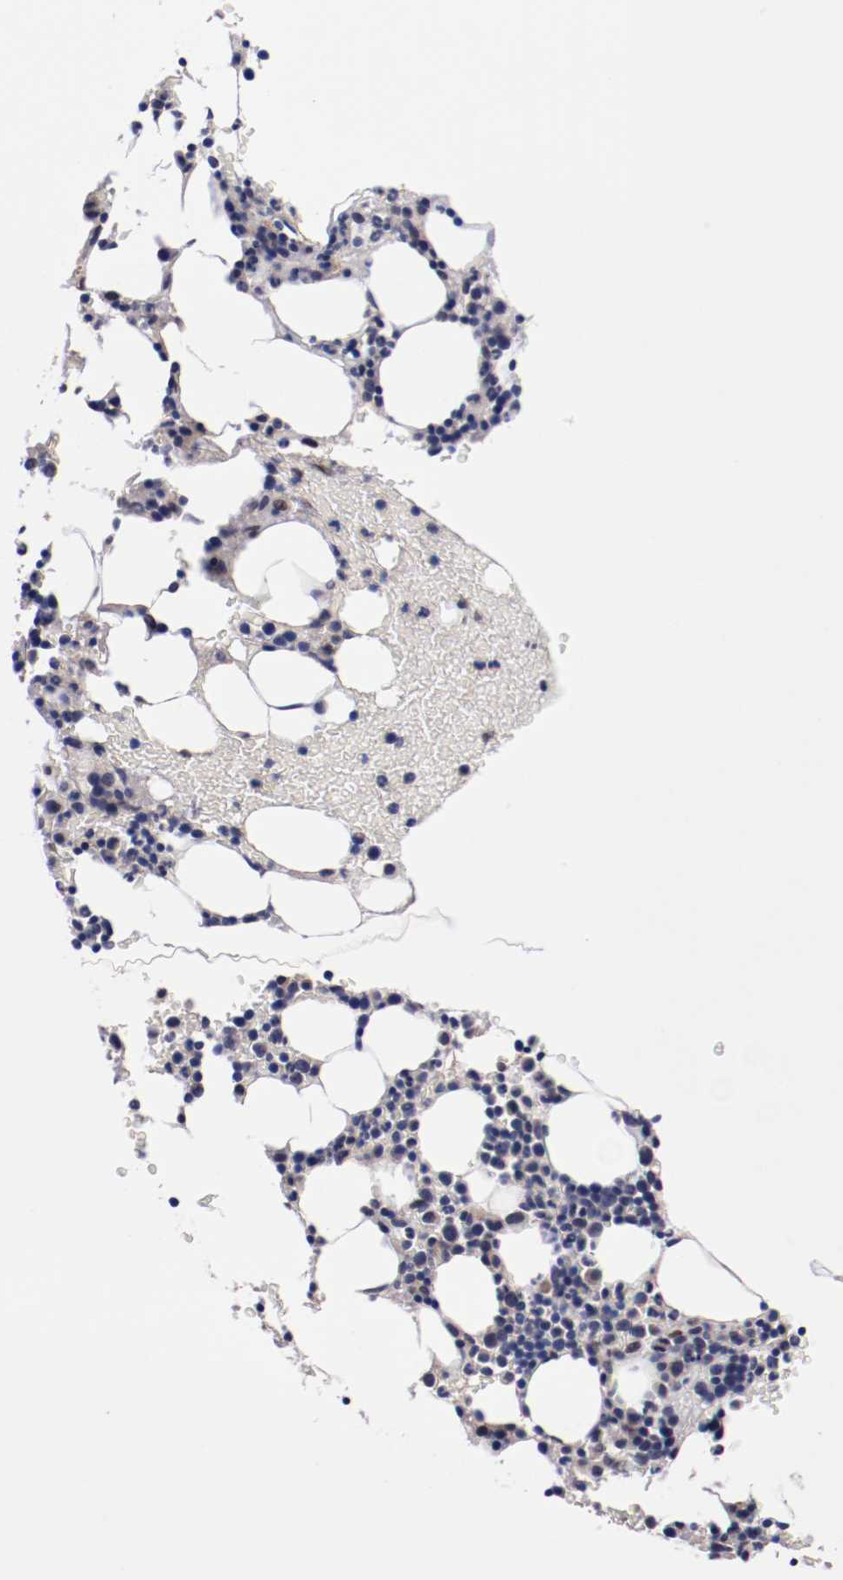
{"staining": {"intensity": "weak", "quantity": "<25%", "location": "cytoplasmic/membranous"}, "tissue": "bone marrow", "cell_type": "Hematopoietic cells", "image_type": "normal", "snomed": [{"axis": "morphology", "description": "Normal tissue, NOS"}, {"axis": "topography", "description": "Bone marrow"}], "caption": "Immunohistochemical staining of unremarkable bone marrow shows no significant positivity in hematopoietic cells.", "gene": "FAM81A", "patient": {"sex": "female", "age": 84}}